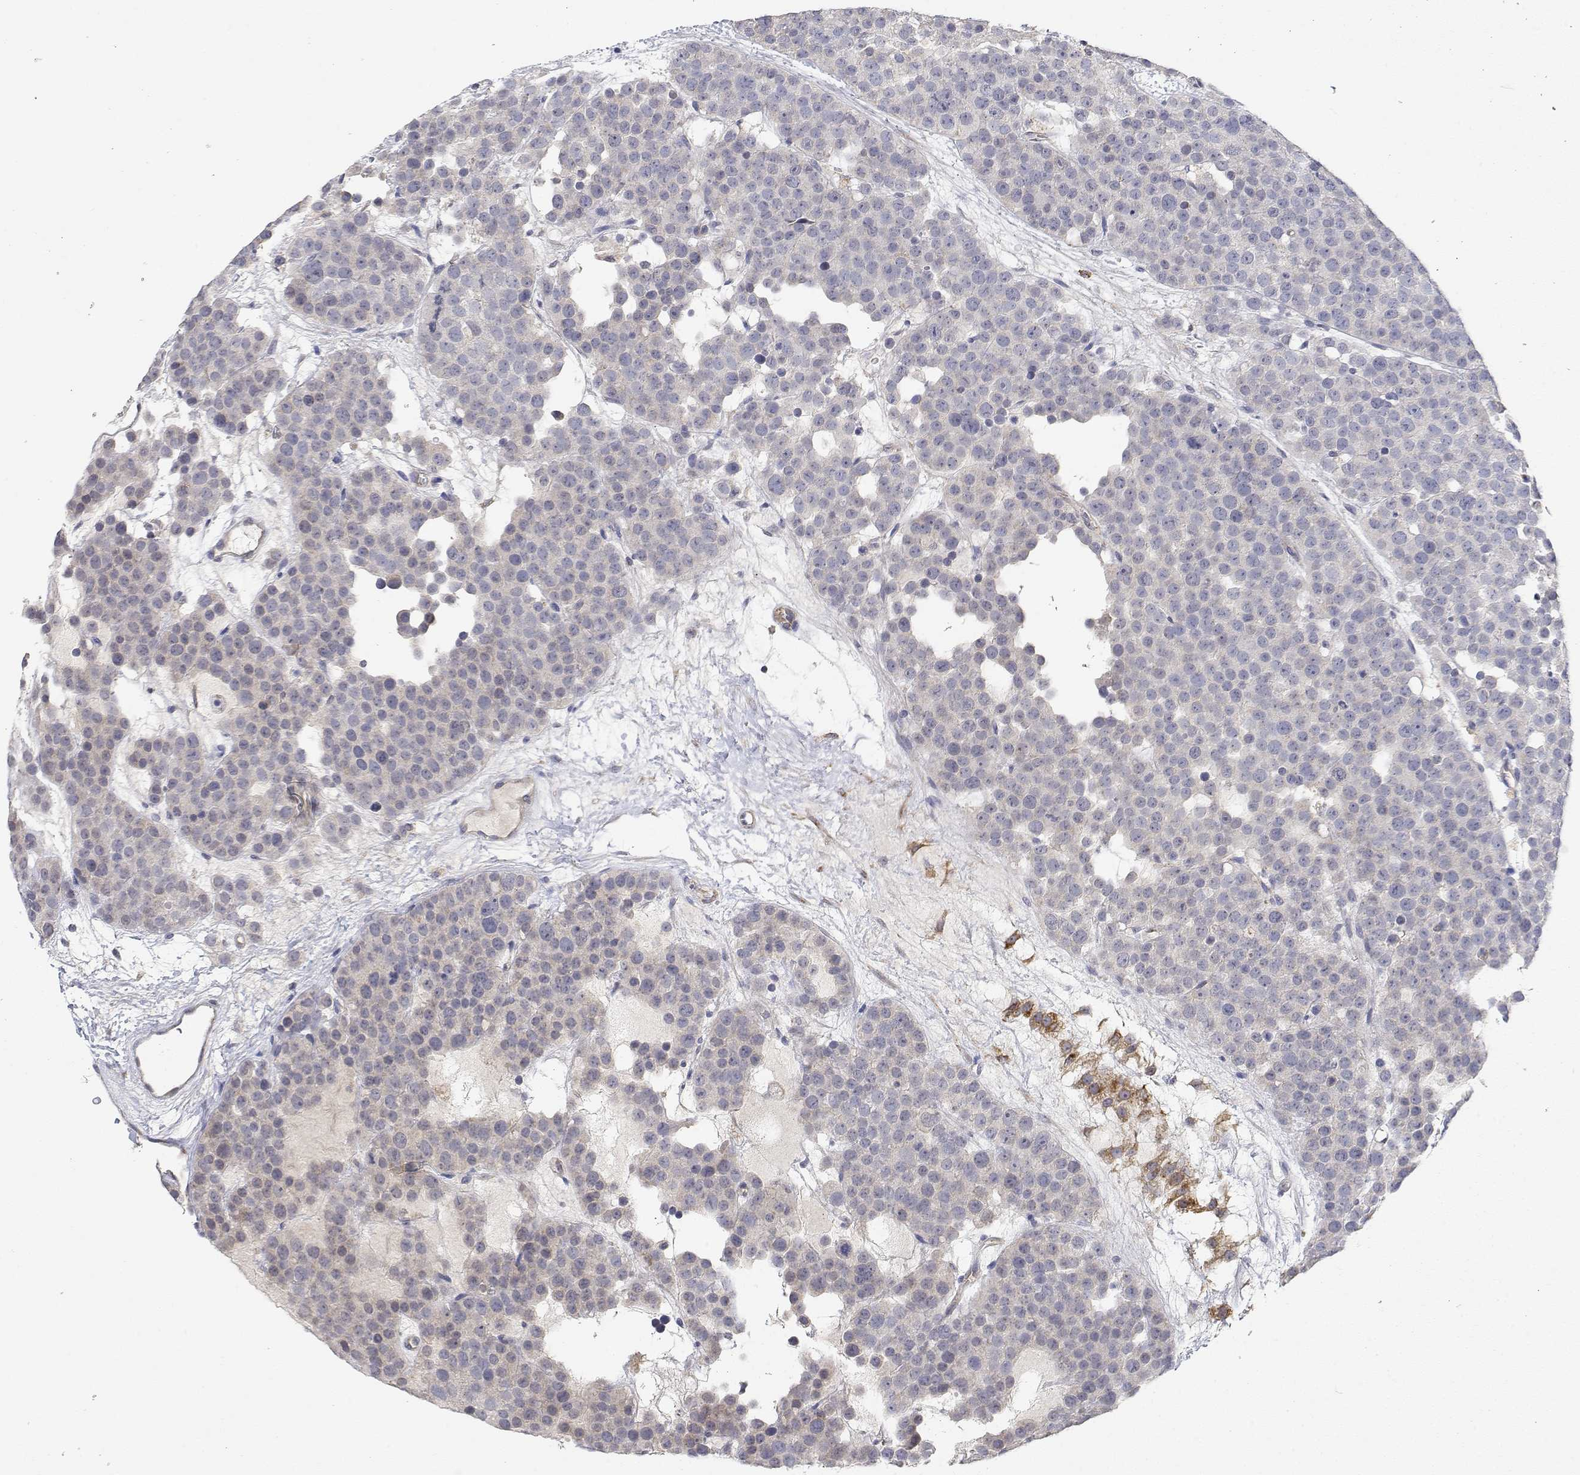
{"staining": {"intensity": "negative", "quantity": "none", "location": "none"}, "tissue": "testis cancer", "cell_type": "Tumor cells", "image_type": "cancer", "snomed": [{"axis": "morphology", "description": "Seminoma, NOS"}, {"axis": "topography", "description": "Testis"}], "caption": "An IHC photomicrograph of testis cancer is shown. There is no staining in tumor cells of testis cancer. The staining was performed using DAB to visualize the protein expression in brown, while the nuclei were stained in blue with hematoxylin (Magnification: 20x).", "gene": "LONRF3", "patient": {"sex": "male", "age": 71}}